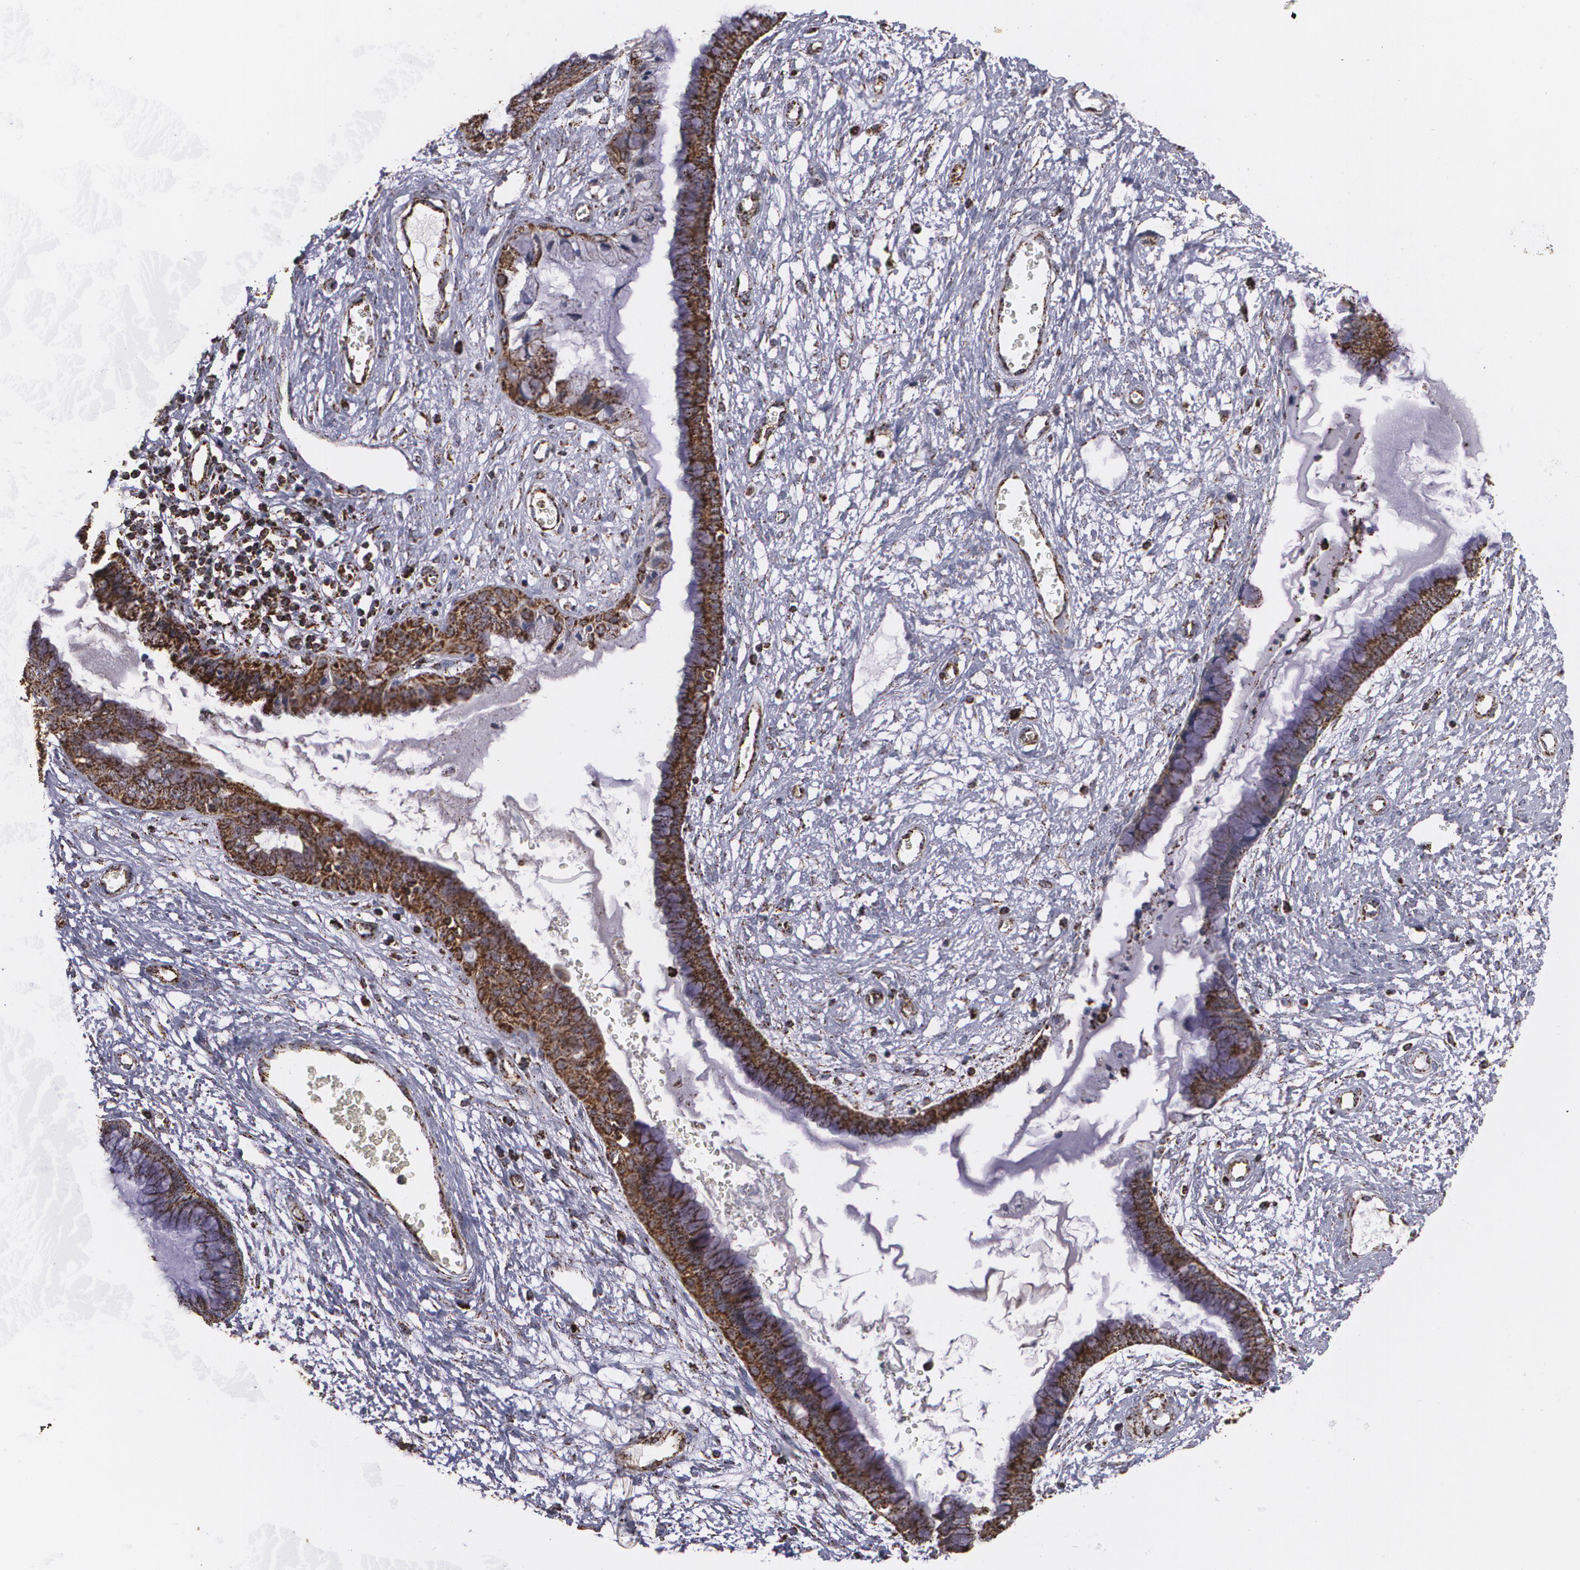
{"staining": {"intensity": "moderate", "quantity": ">75%", "location": "cytoplasmic/membranous"}, "tissue": "cervix", "cell_type": "Glandular cells", "image_type": "normal", "snomed": [{"axis": "morphology", "description": "Normal tissue, NOS"}, {"axis": "topography", "description": "Cervix"}], "caption": "Glandular cells exhibit moderate cytoplasmic/membranous positivity in approximately >75% of cells in normal cervix.", "gene": "HSPD1", "patient": {"sex": "female", "age": 55}}